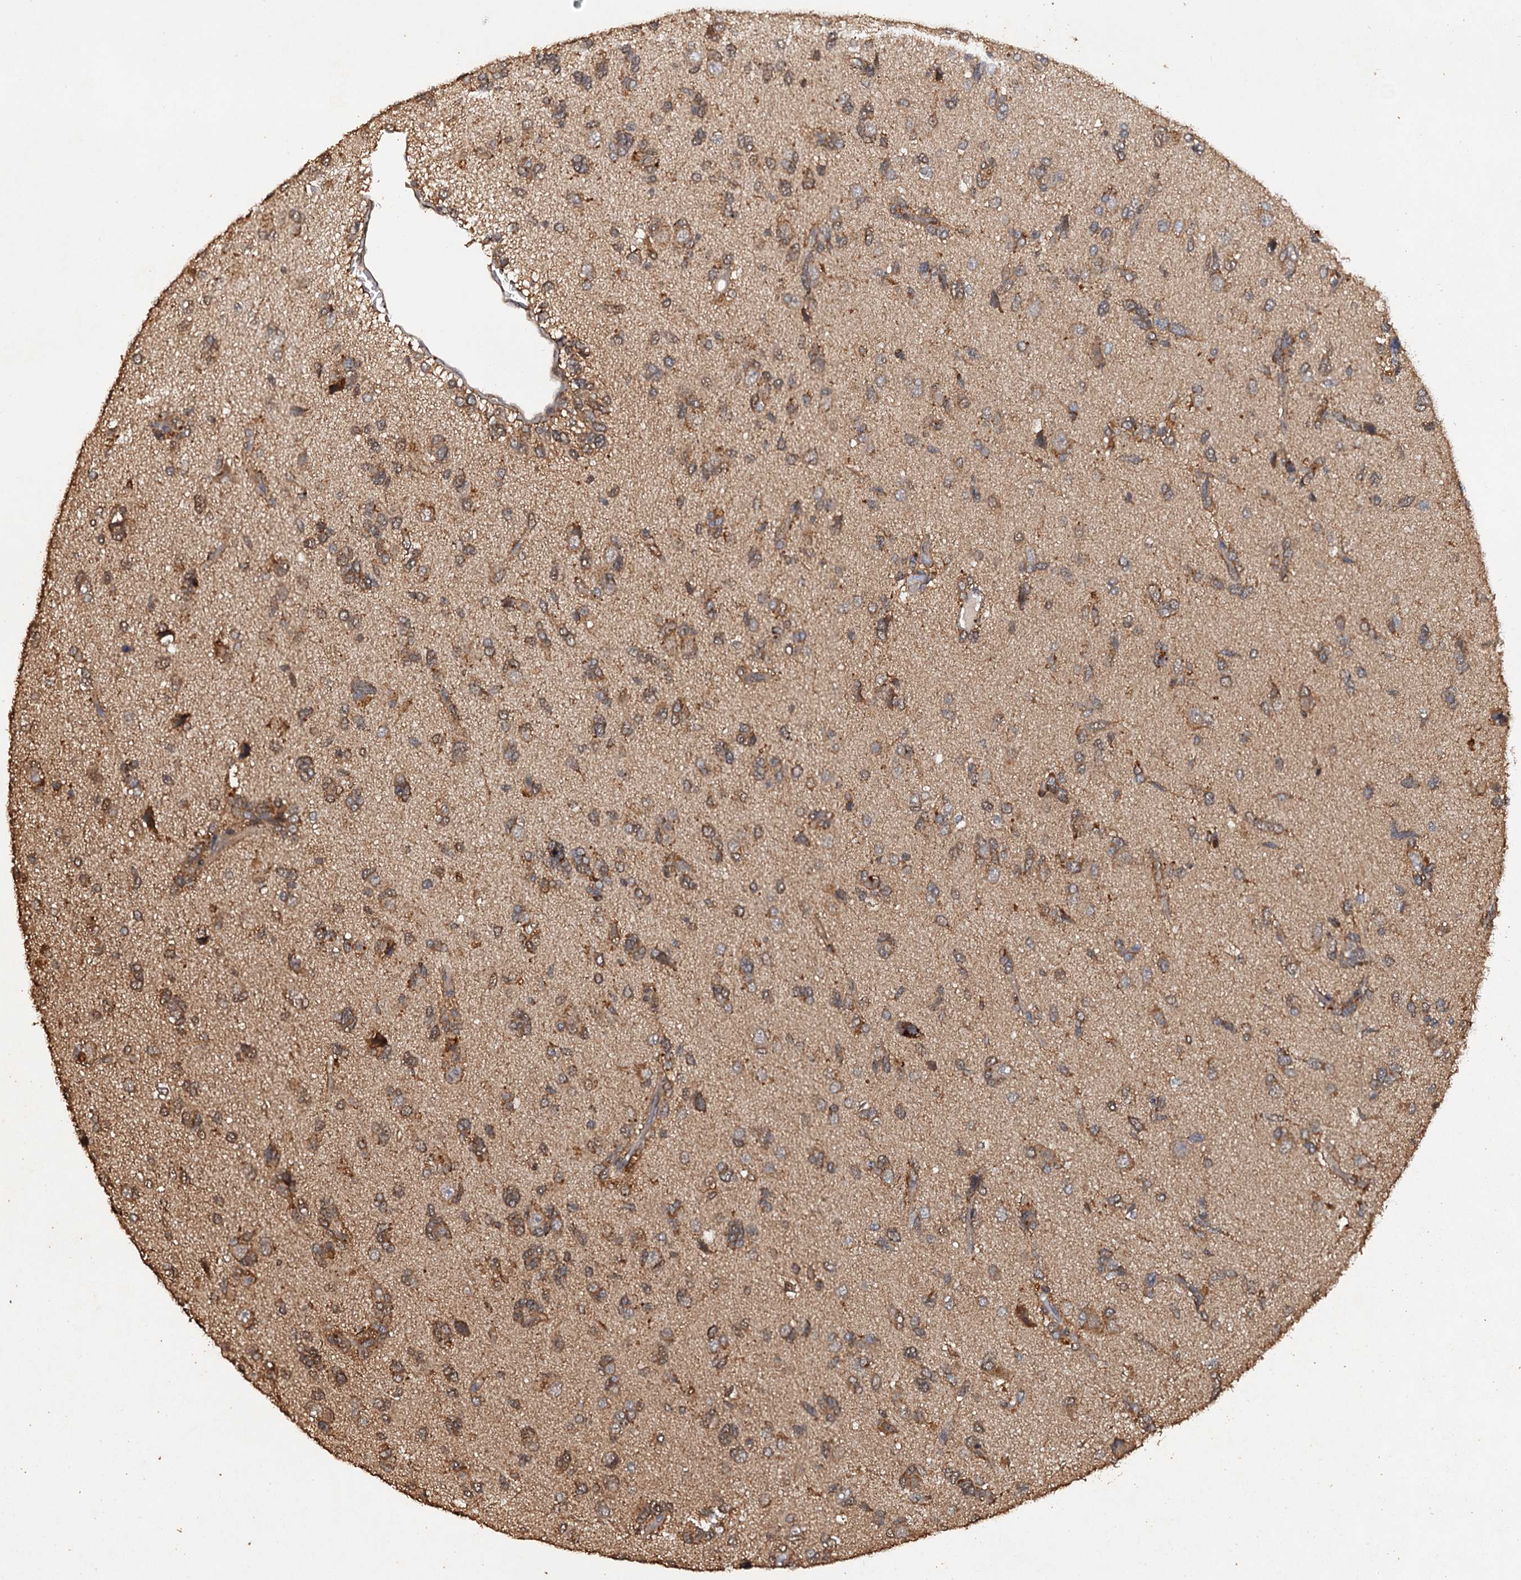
{"staining": {"intensity": "moderate", "quantity": ">75%", "location": "cytoplasmic/membranous"}, "tissue": "glioma", "cell_type": "Tumor cells", "image_type": "cancer", "snomed": [{"axis": "morphology", "description": "Glioma, malignant, High grade"}, {"axis": "topography", "description": "Brain"}], "caption": "Immunohistochemical staining of human high-grade glioma (malignant) shows moderate cytoplasmic/membranous protein positivity in approximately >75% of tumor cells. (DAB = brown stain, brightfield microscopy at high magnification).", "gene": "PSMD9", "patient": {"sex": "female", "age": 59}}